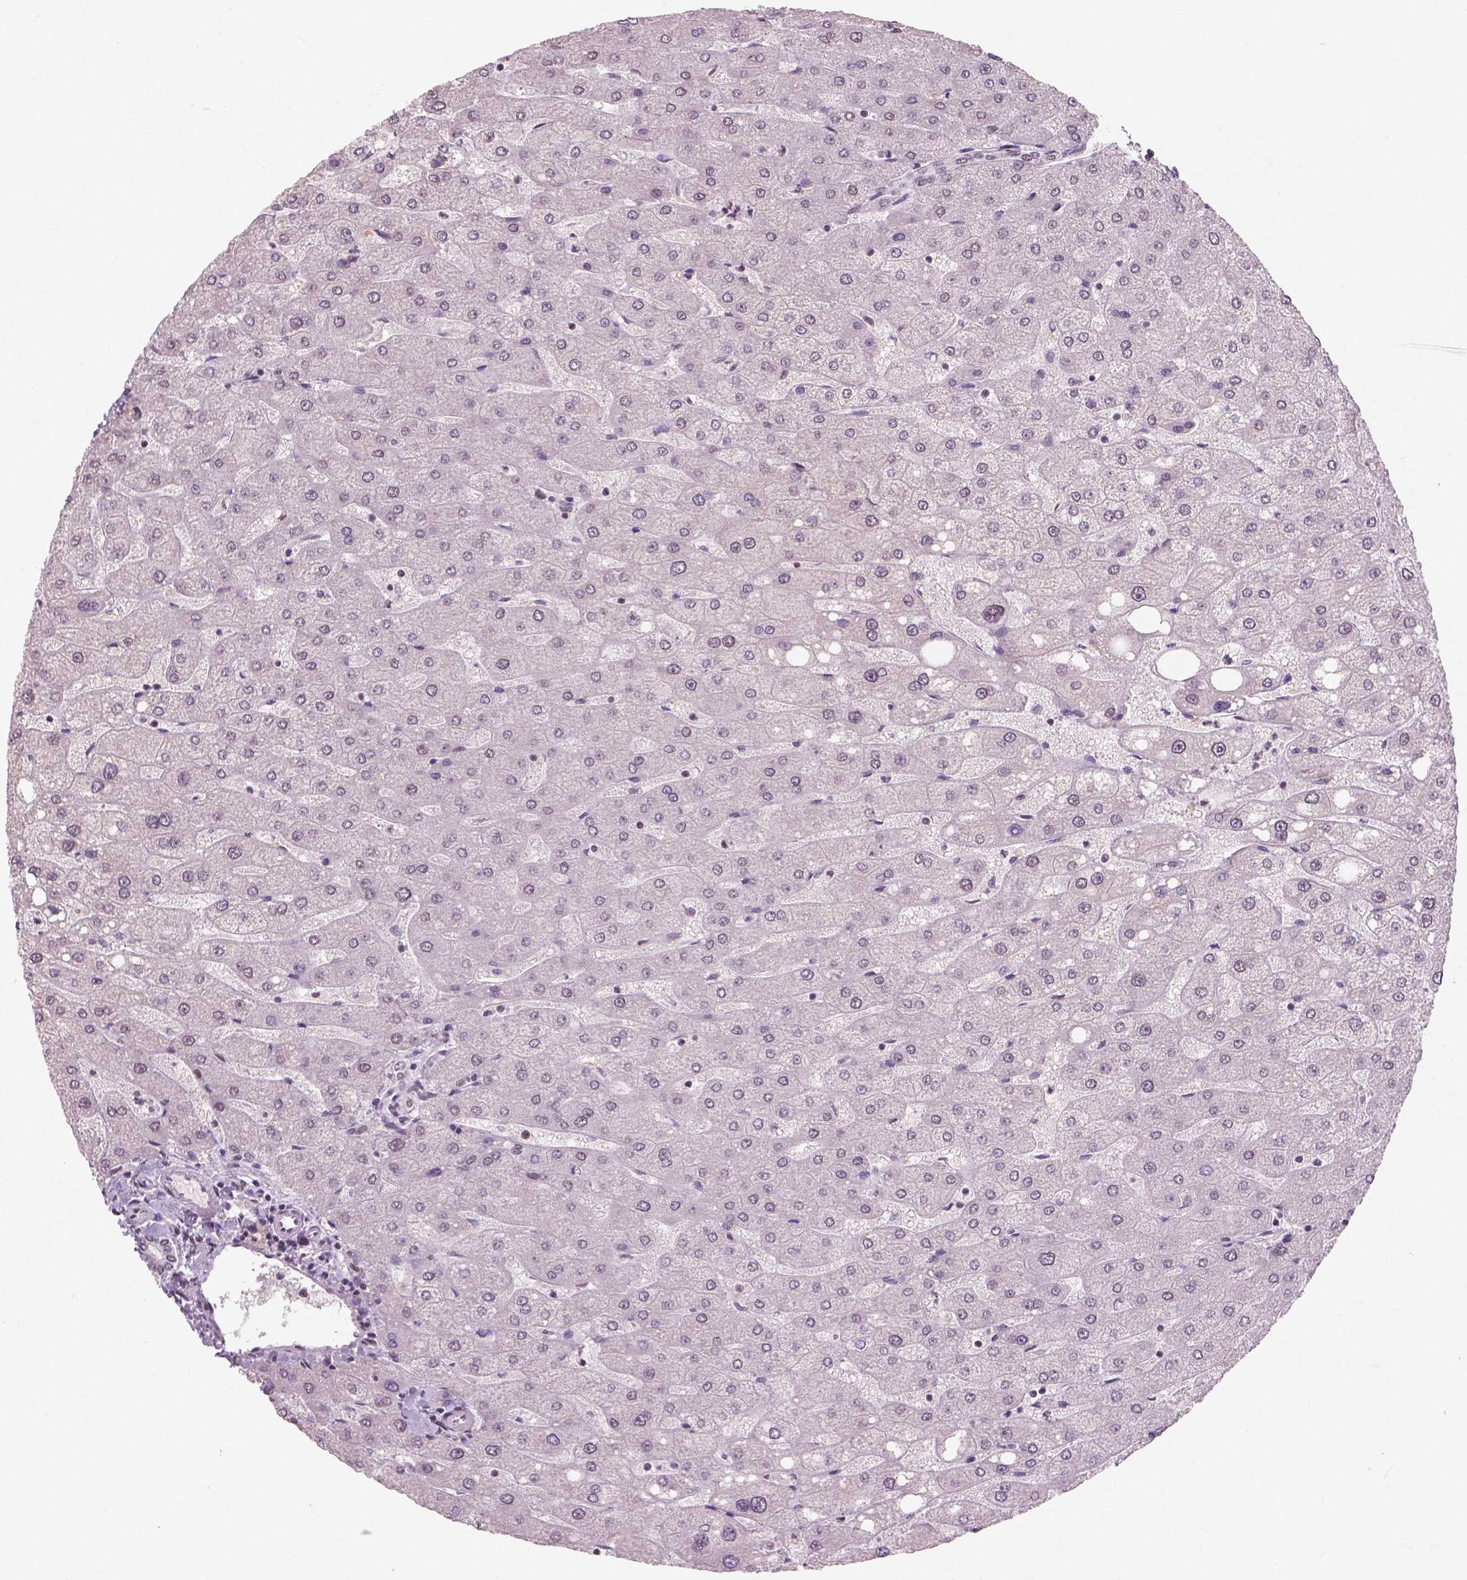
{"staining": {"intensity": "weak", "quantity": ">75%", "location": "nuclear"}, "tissue": "liver", "cell_type": "Cholangiocytes", "image_type": "normal", "snomed": [{"axis": "morphology", "description": "Normal tissue, NOS"}, {"axis": "topography", "description": "Liver"}], "caption": "Protein expression analysis of benign liver displays weak nuclear expression in about >75% of cholangiocytes.", "gene": "BRD4", "patient": {"sex": "male", "age": 67}}